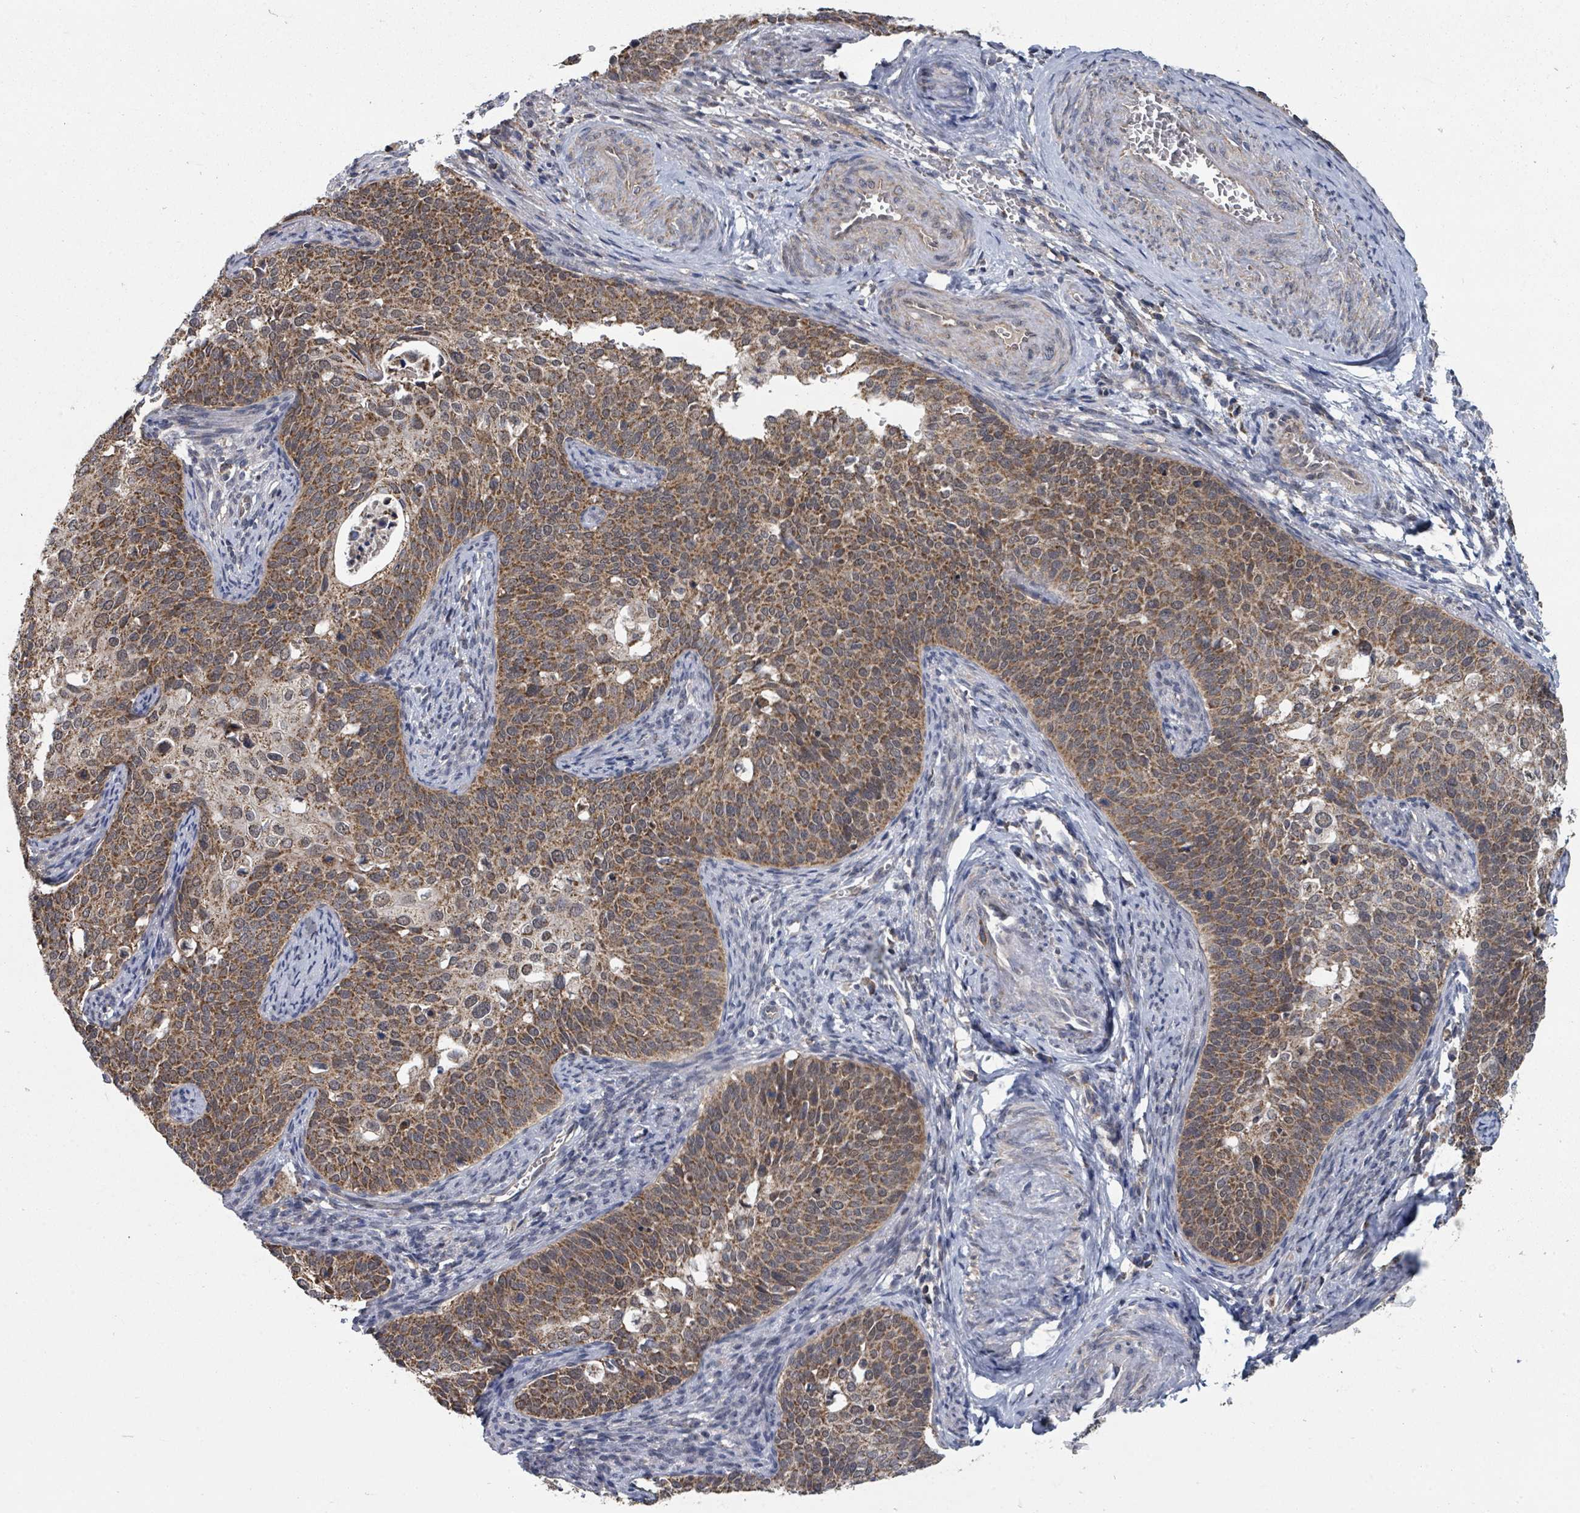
{"staining": {"intensity": "moderate", "quantity": ">75%", "location": "cytoplasmic/membranous"}, "tissue": "cervical cancer", "cell_type": "Tumor cells", "image_type": "cancer", "snomed": [{"axis": "morphology", "description": "Squamous cell carcinoma, NOS"}, {"axis": "topography", "description": "Cervix"}], "caption": "Cervical squamous cell carcinoma stained for a protein (brown) demonstrates moderate cytoplasmic/membranous positive positivity in about >75% of tumor cells.", "gene": "MAGOHB", "patient": {"sex": "female", "age": 44}}